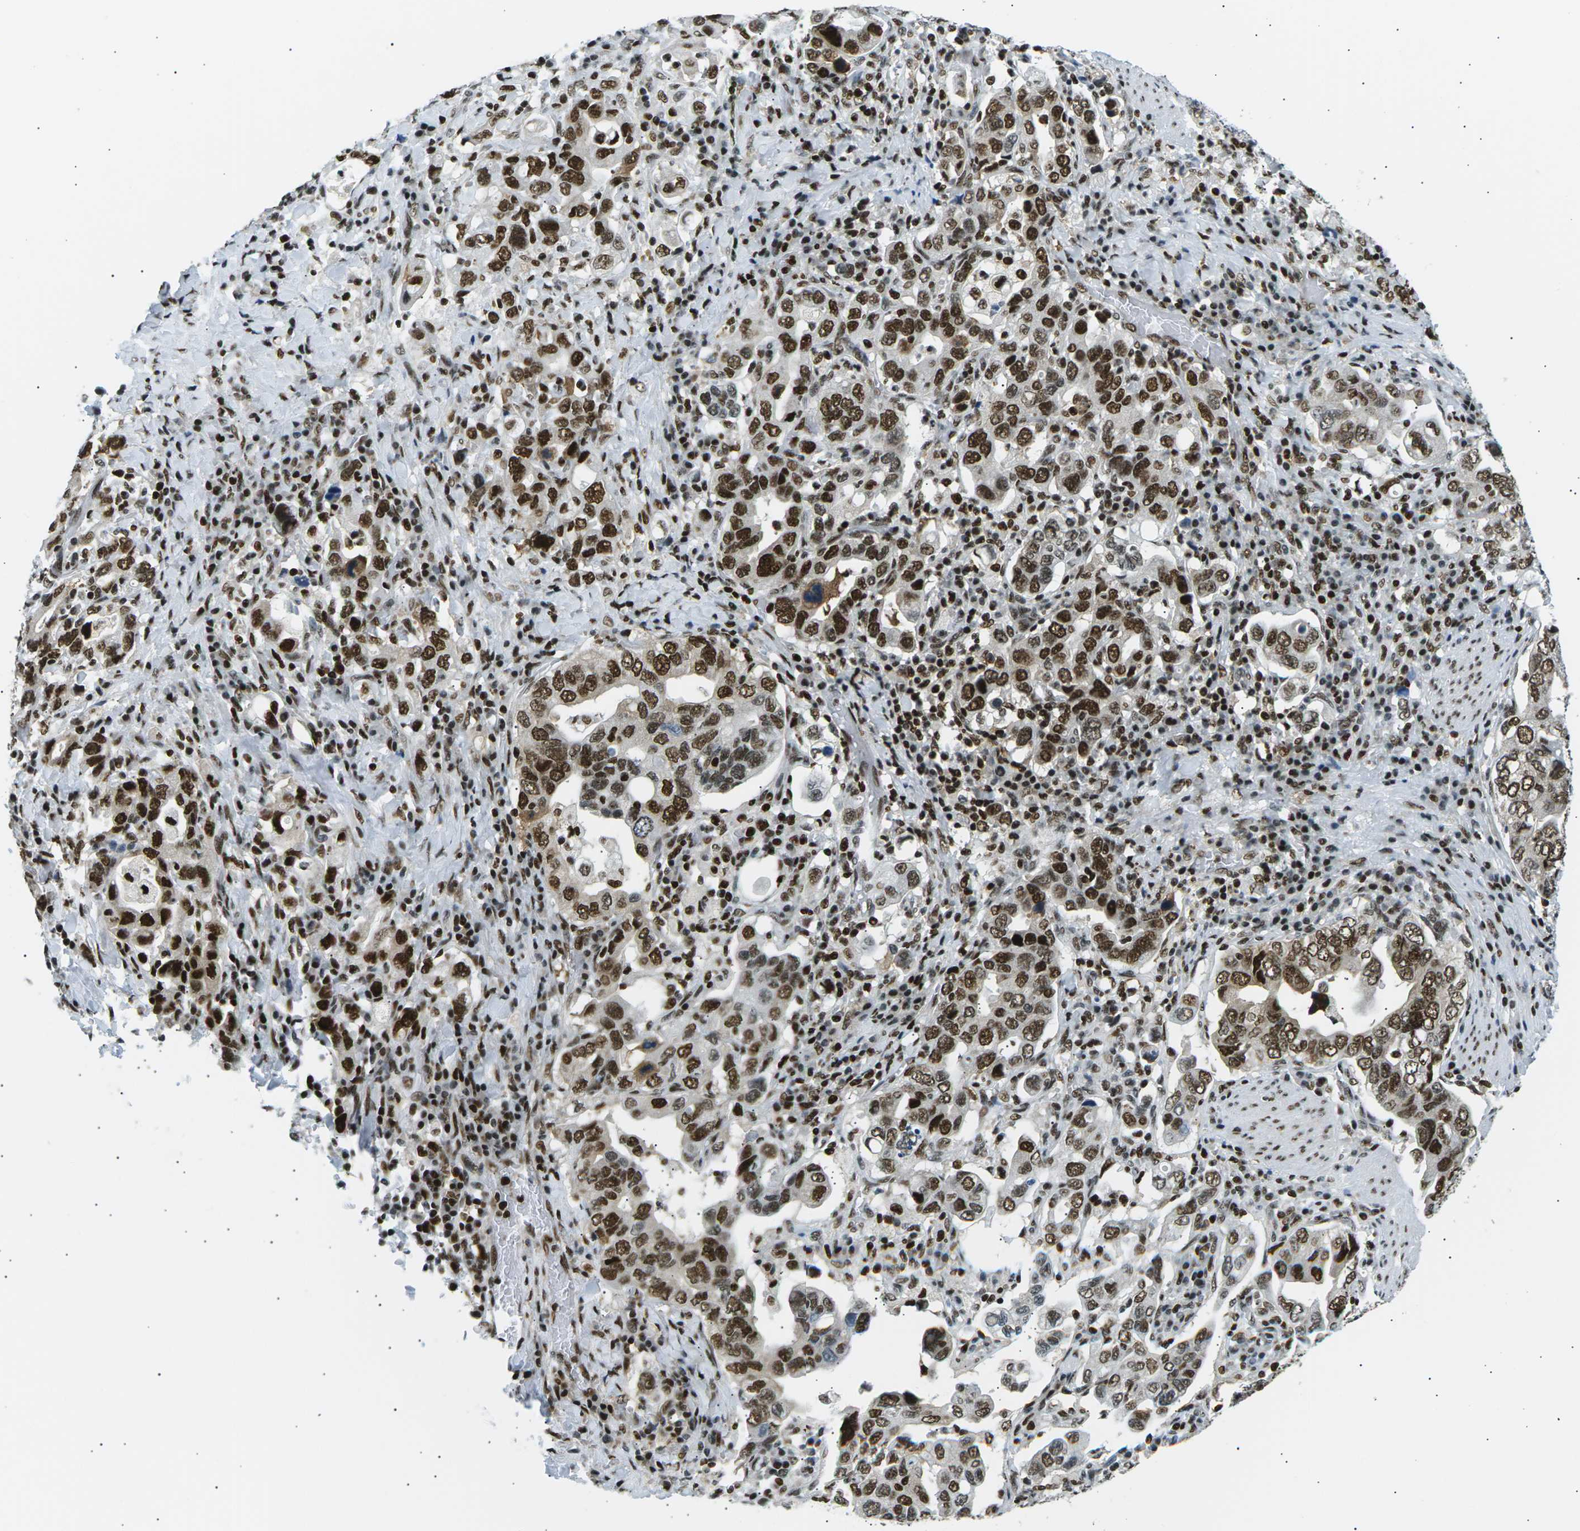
{"staining": {"intensity": "strong", "quantity": ">75%", "location": "nuclear"}, "tissue": "stomach cancer", "cell_type": "Tumor cells", "image_type": "cancer", "snomed": [{"axis": "morphology", "description": "Adenocarcinoma, NOS"}, {"axis": "topography", "description": "Stomach, upper"}], "caption": "The image reveals immunohistochemical staining of stomach cancer (adenocarcinoma). There is strong nuclear positivity is identified in about >75% of tumor cells.", "gene": "RPA2", "patient": {"sex": "male", "age": 62}}